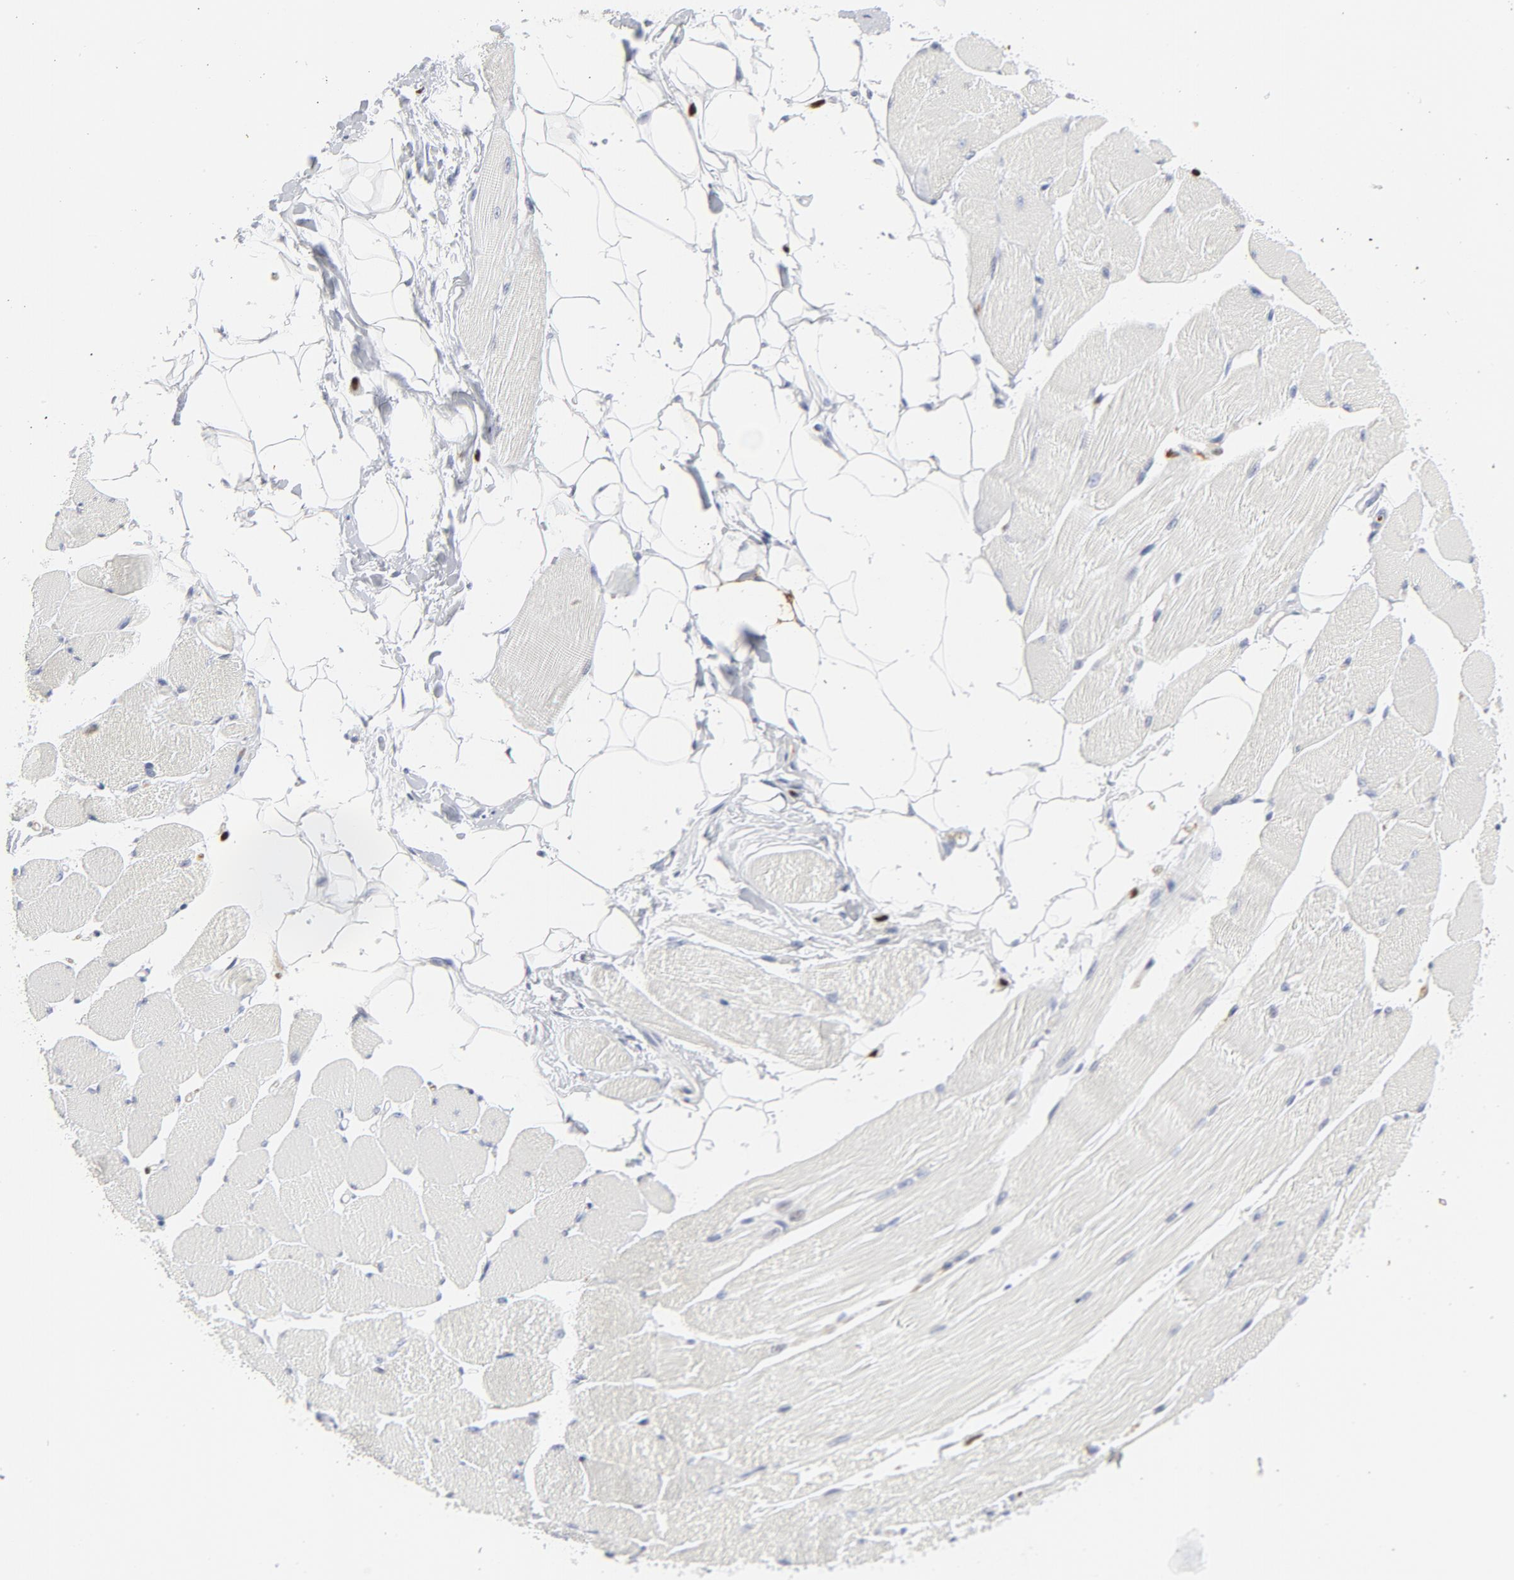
{"staining": {"intensity": "negative", "quantity": "none", "location": "none"}, "tissue": "skeletal muscle", "cell_type": "Myocytes", "image_type": "normal", "snomed": [{"axis": "morphology", "description": "Normal tissue, NOS"}, {"axis": "topography", "description": "Skeletal muscle"}, {"axis": "topography", "description": "Peripheral nerve tissue"}], "caption": "Micrograph shows no significant protein positivity in myocytes of normal skeletal muscle. The staining is performed using DAB brown chromogen with nuclei counter-stained in using hematoxylin.", "gene": "SMARCC2", "patient": {"sex": "female", "age": 84}}